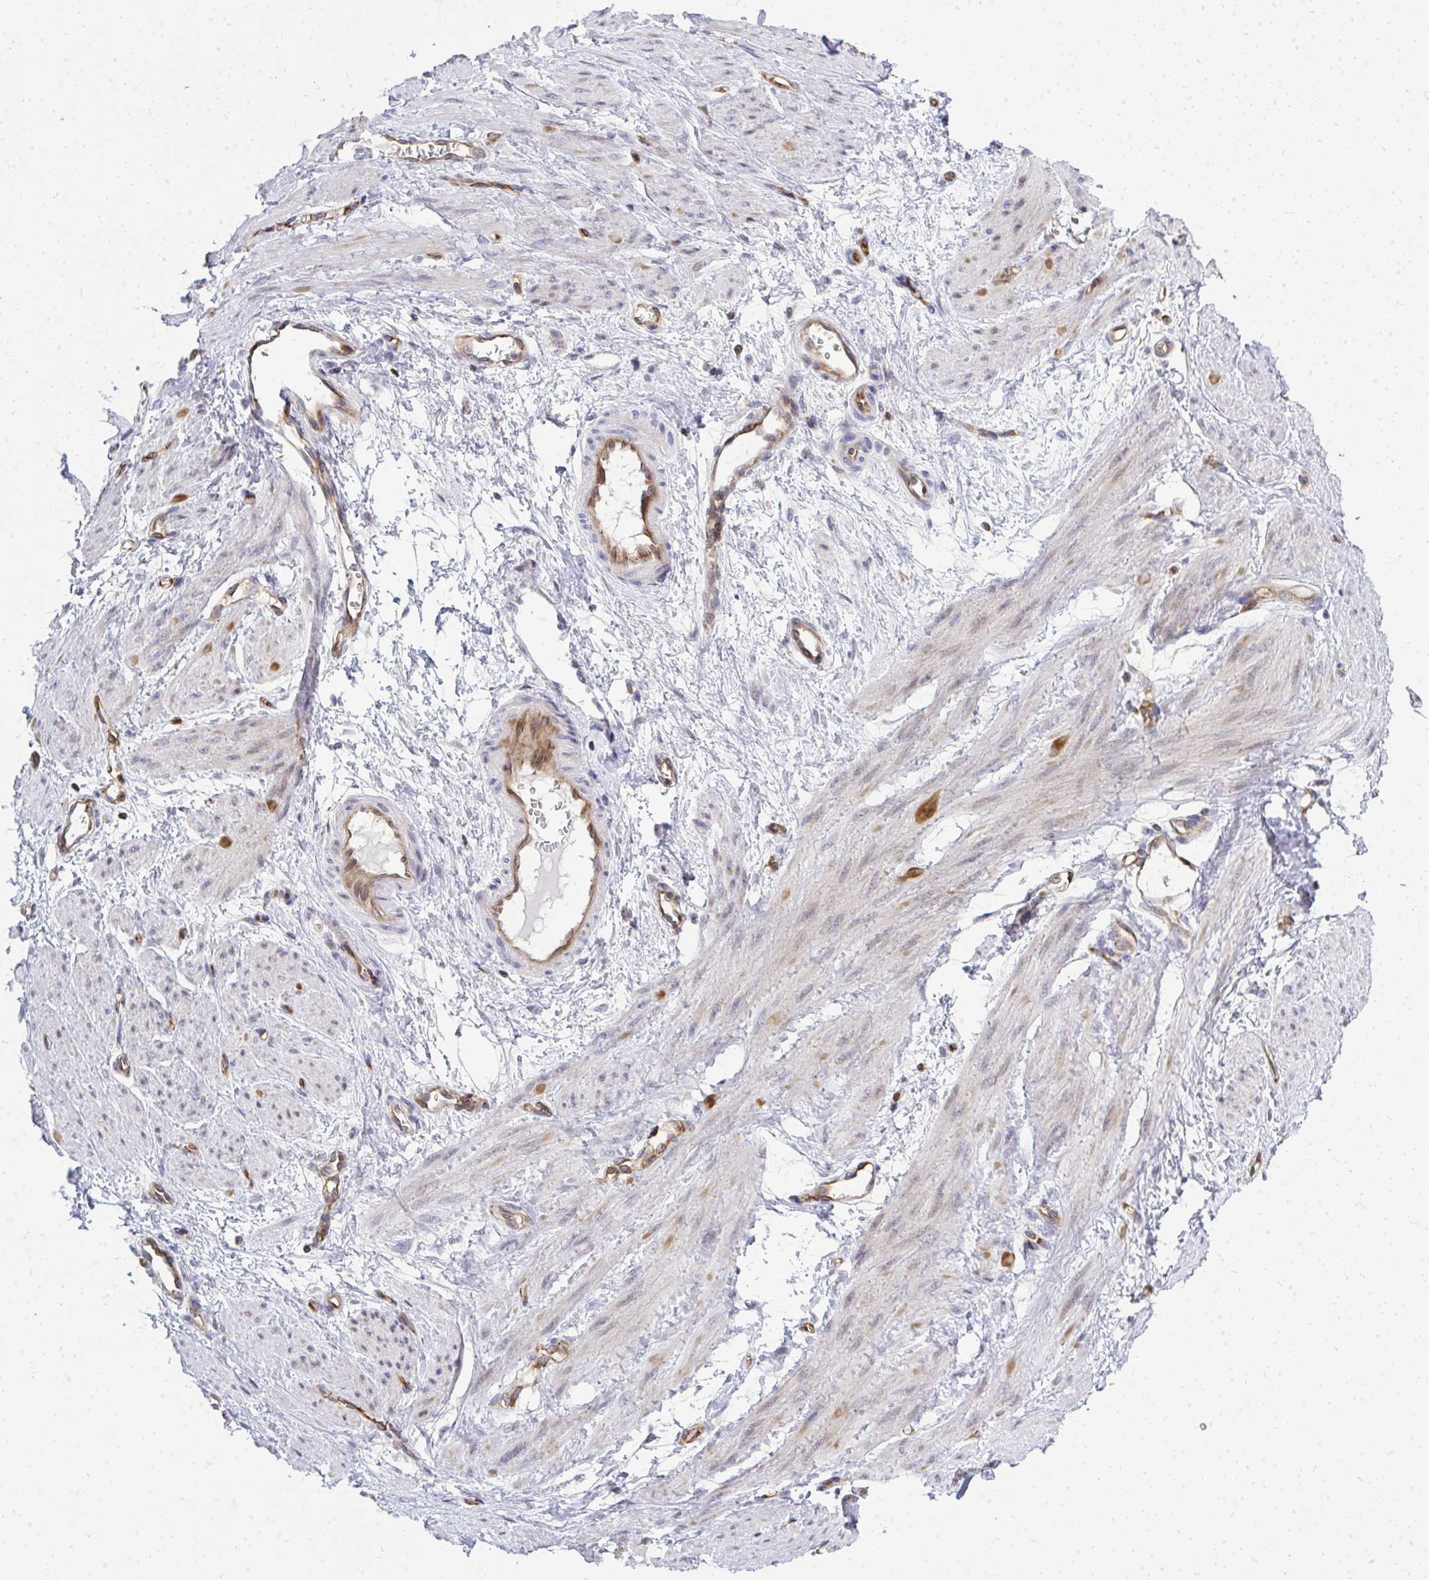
{"staining": {"intensity": "weak", "quantity": "25%-75%", "location": "cytoplasmic/membranous"}, "tissue": "smooth muscle", "cell_type": "Smooth muscle cells", "image_type": "normal", "snomed": [{"axis": "morphology", "description": "Normal tissue, NOS"}, {"axis": "topography", "description": "Smooth muscle"}, {"axis": "topography", "description": "Uterus"}], "caption": "High-power microscopy captured an immunohistochemistry (IHC) image of normal smooth muscle, revealing weak cytoplasmic/membranous positivity in about 25%-75% of smooth muscle cells. The staining was performed using DAB (3,3'-diaminobenzidine), with brown indicating positive protein expression. Nuclei are stained blue with hematoxylin.", "gene": "FOXN3", "patient": {"sex": "female", "age": 39}}